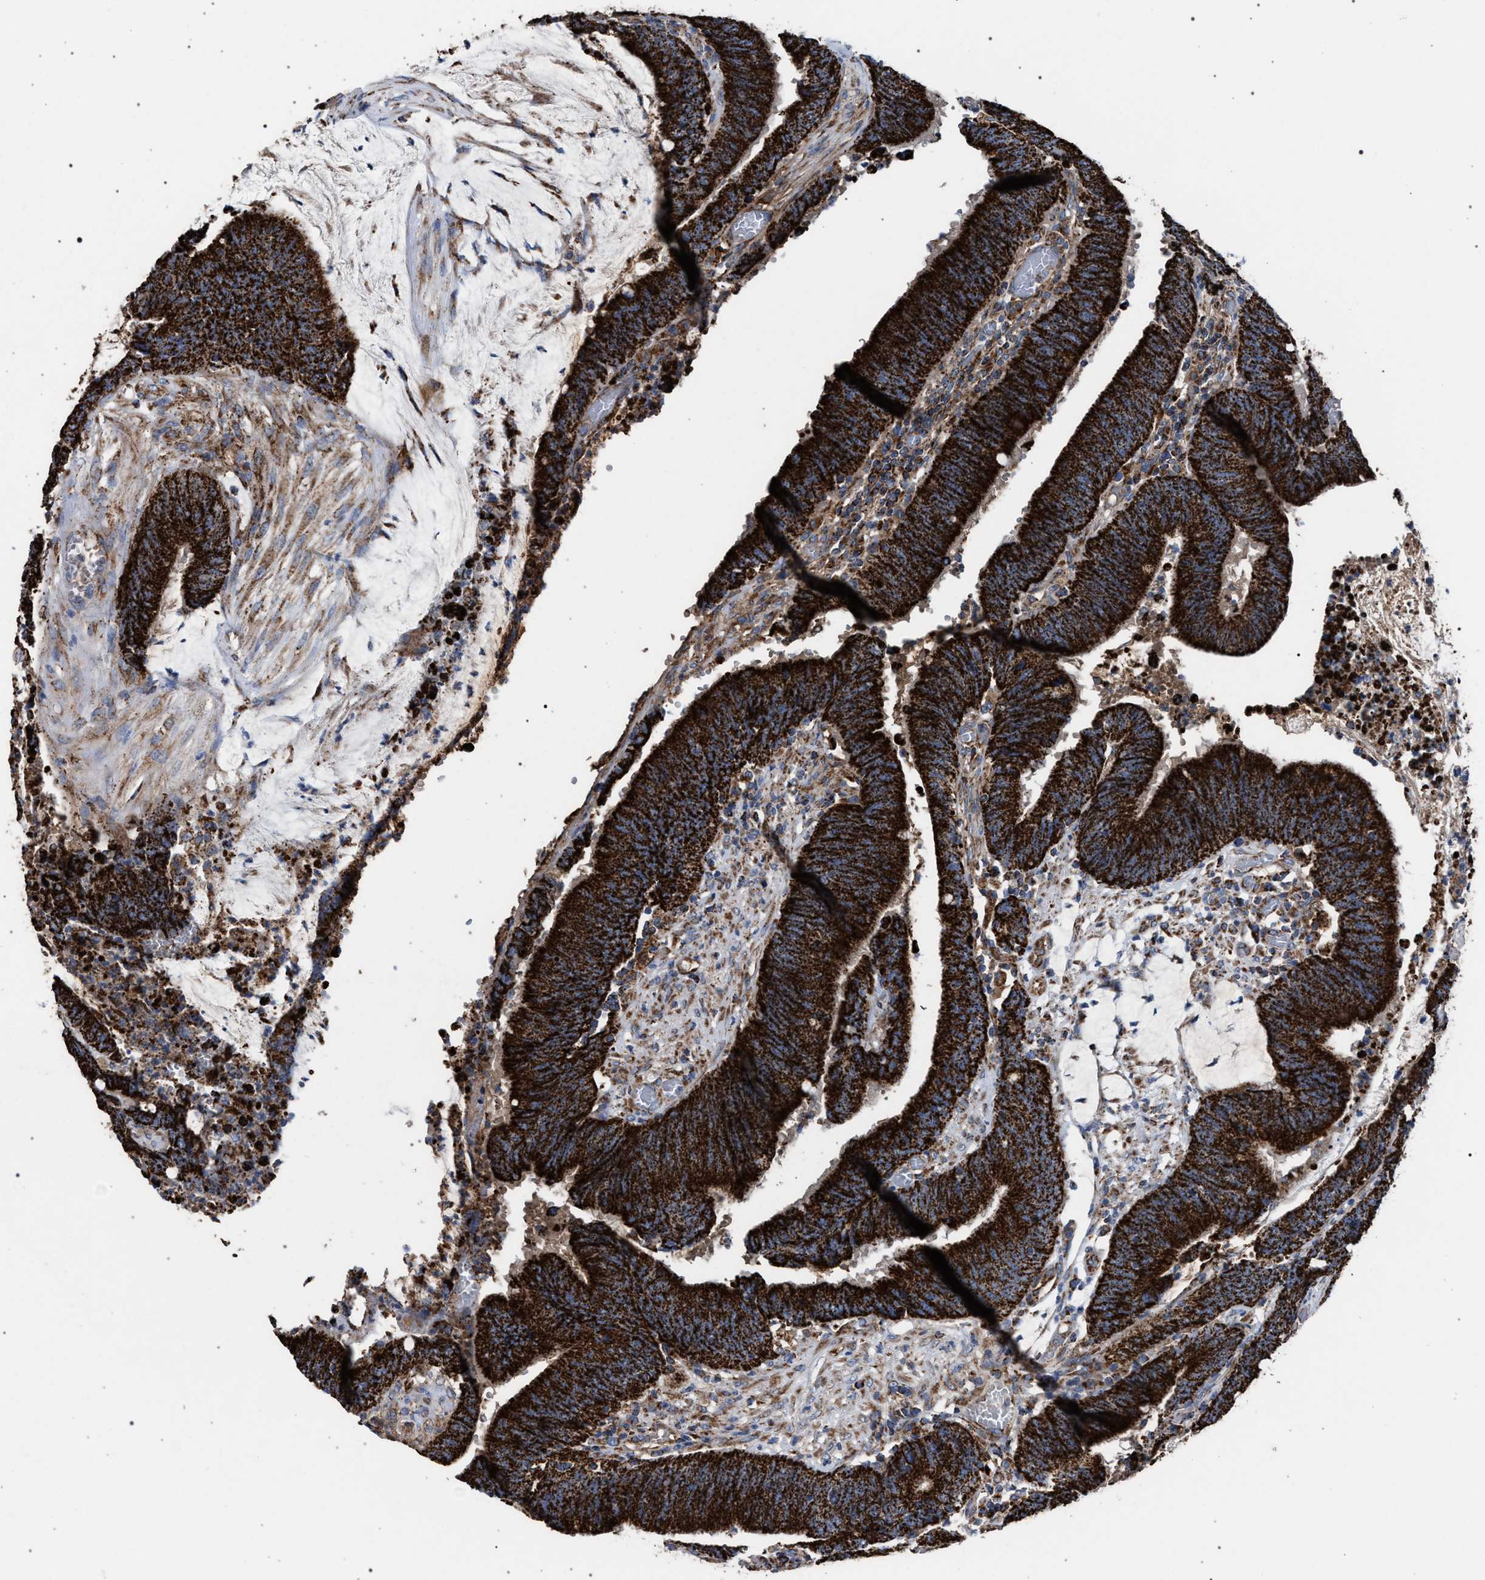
{"staining": {"intensity": "strong", "quantity": ">75%", "location": "cytoplasmic/membranous"}, "tissue": "colorectal cancer", "cell_type": "Tumor cells", "image_type": "cancer", "snomed": [{"axis": "morphology", "description": "Adenocarcinoma, NOS"}, {"axis": "topography", "description": "Rectum"}], "caption": "Tumor cells reveal high levels of strong cytoplasmic/membranous staining in about >75% of cells in human colorectal cancer (adenocarcinoma). Using DAB (3,3'-diaminobenzidine) (brown) and hematoxylin (blue) stains, captured at high magnification using brightfield microscopy.", "gene": "VPS13A", "patient": {"sex": "female", "age": 66}}